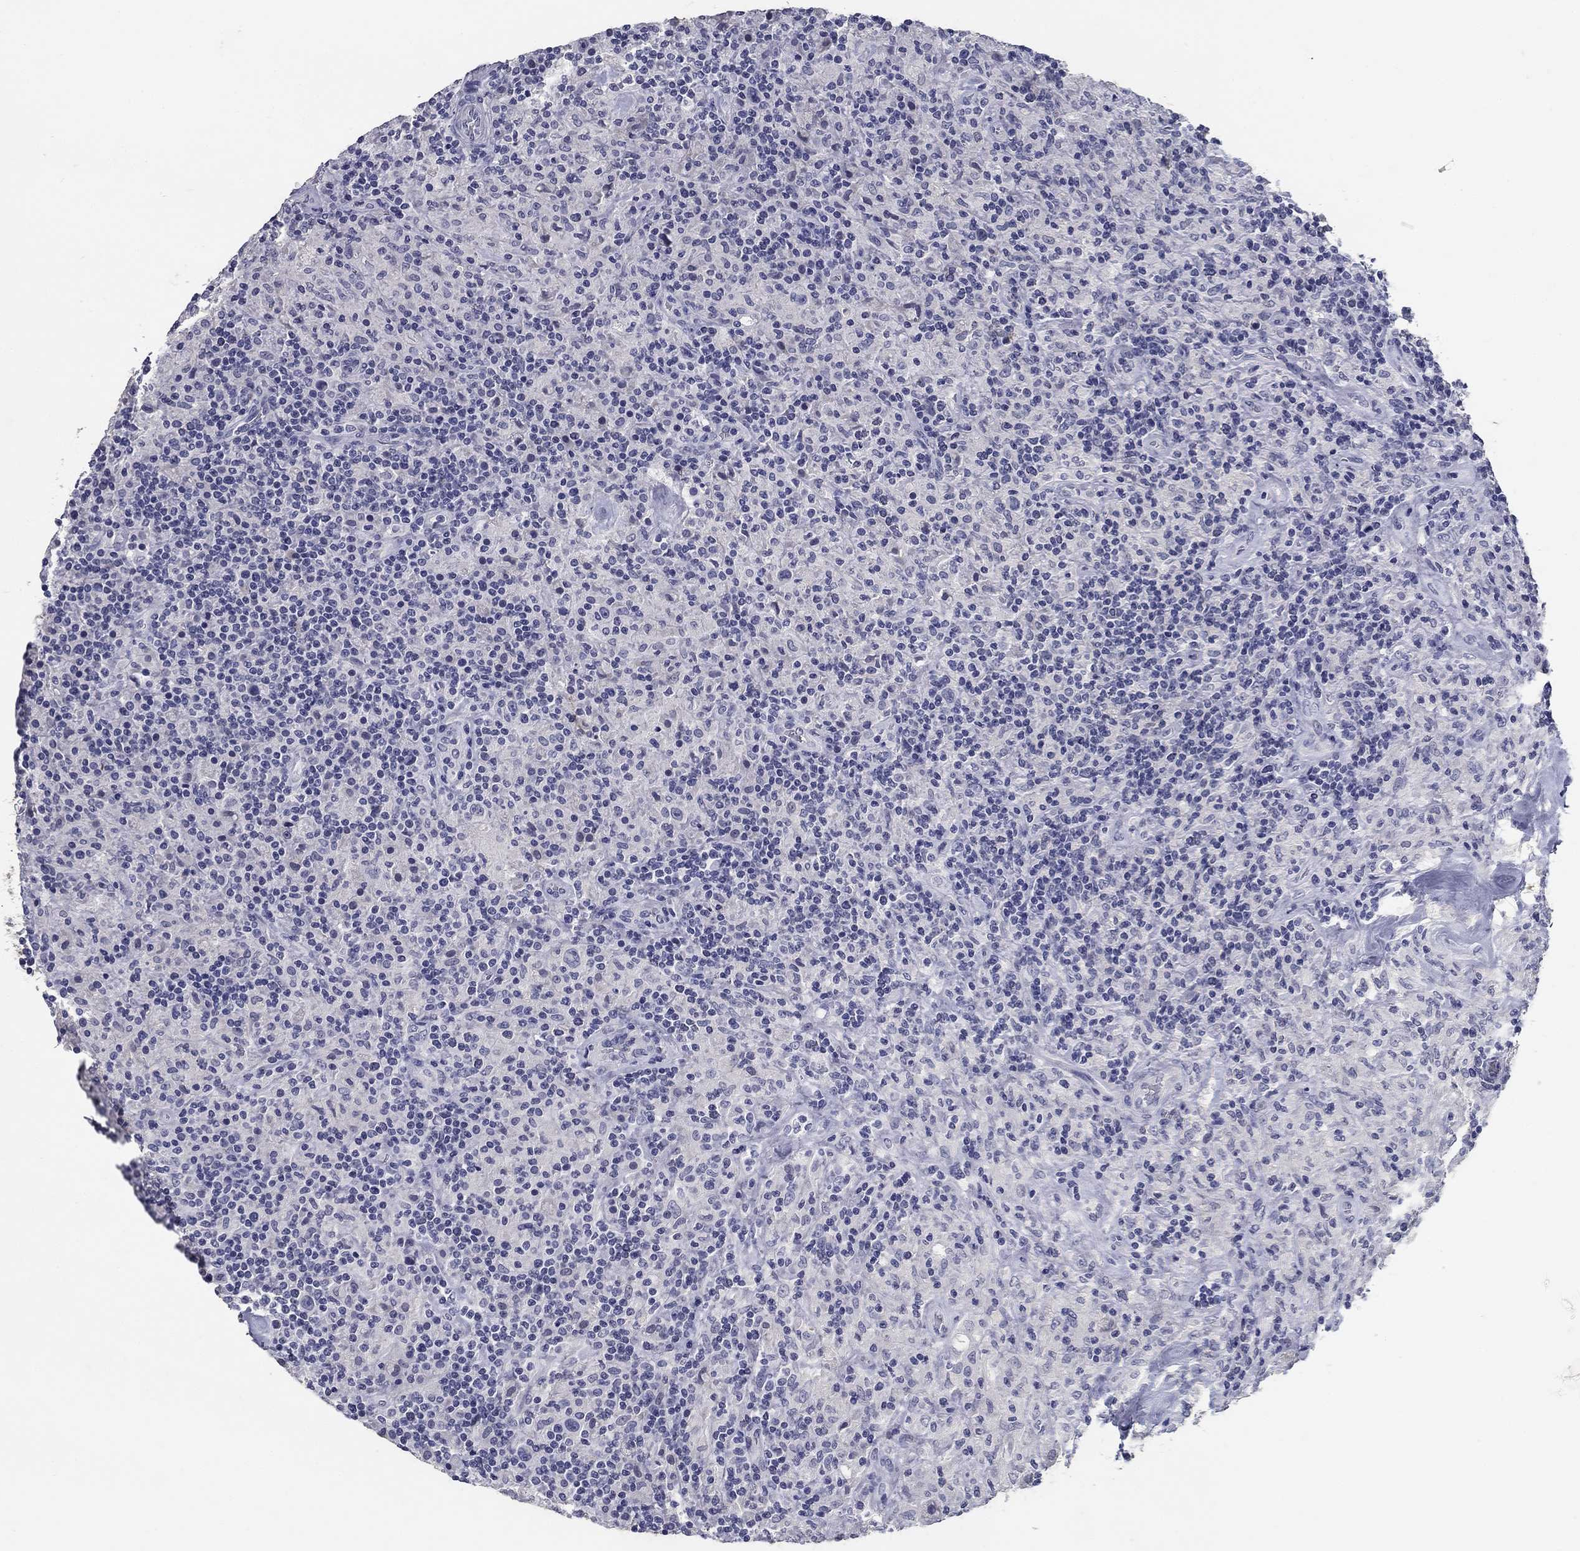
{"staining": {"intensity": "negative", "quantity": "none", "location": "none"}, "tissue": "lymphoma", "cell_type": "Tumor cells", "image_type": "cancer", "snomed": [{"axis": "morphology", "description": "Hodgkin's disease, NOS"}, {"axis": "topography", "description": "Lymph node"}], "caption": "Immunohistochemistry (IHC) of human lymphoma reveals no expression in tumor cells.", "gene": "POMC", "patient": {"sex": "male", "age": 70}}